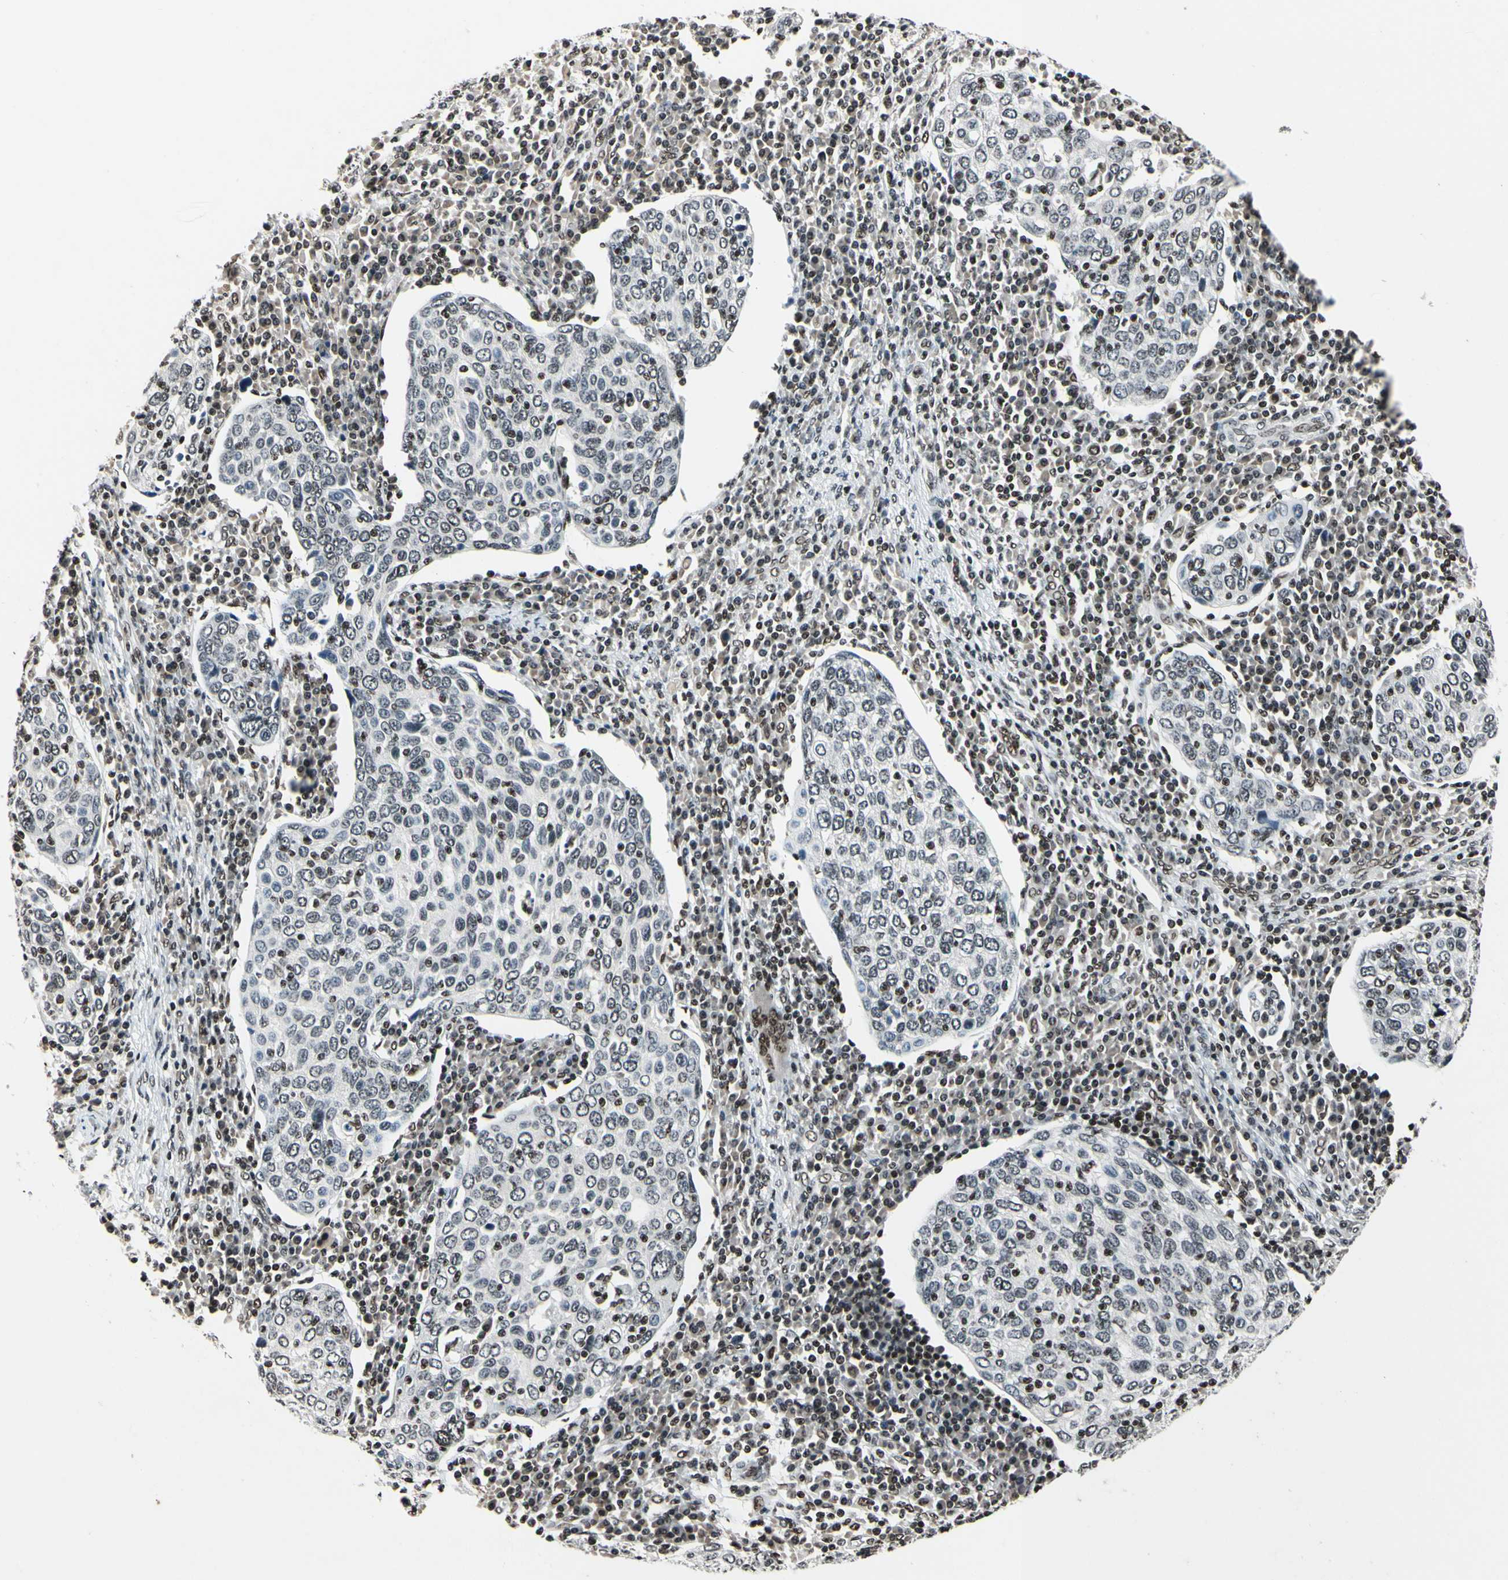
{"staining": {"intensity": "moderate", "quantity": ">75%", "location": "nuclear"}, "tissue": "cervical cancer", "cell_type": "Tumor cells", "image_type": "cancer", "snomed": [{"axis": "morphology", "description": "Squamous cell carcinoma, NOS"}, {"axis": "topography", "description": "Cervix"}], "caption": "Tumor cells display medium levels of moderate nuclear expression in about >75% of cells in cervical cancer. The staining is performed using DAB (3,3'-diaminobenzidine) brown chromogen to label protein expression. The nuclei are counter-stained blue using hematoxylin.", "gene": "RECQL", "patient": {"sex": "female", "age": 40}}